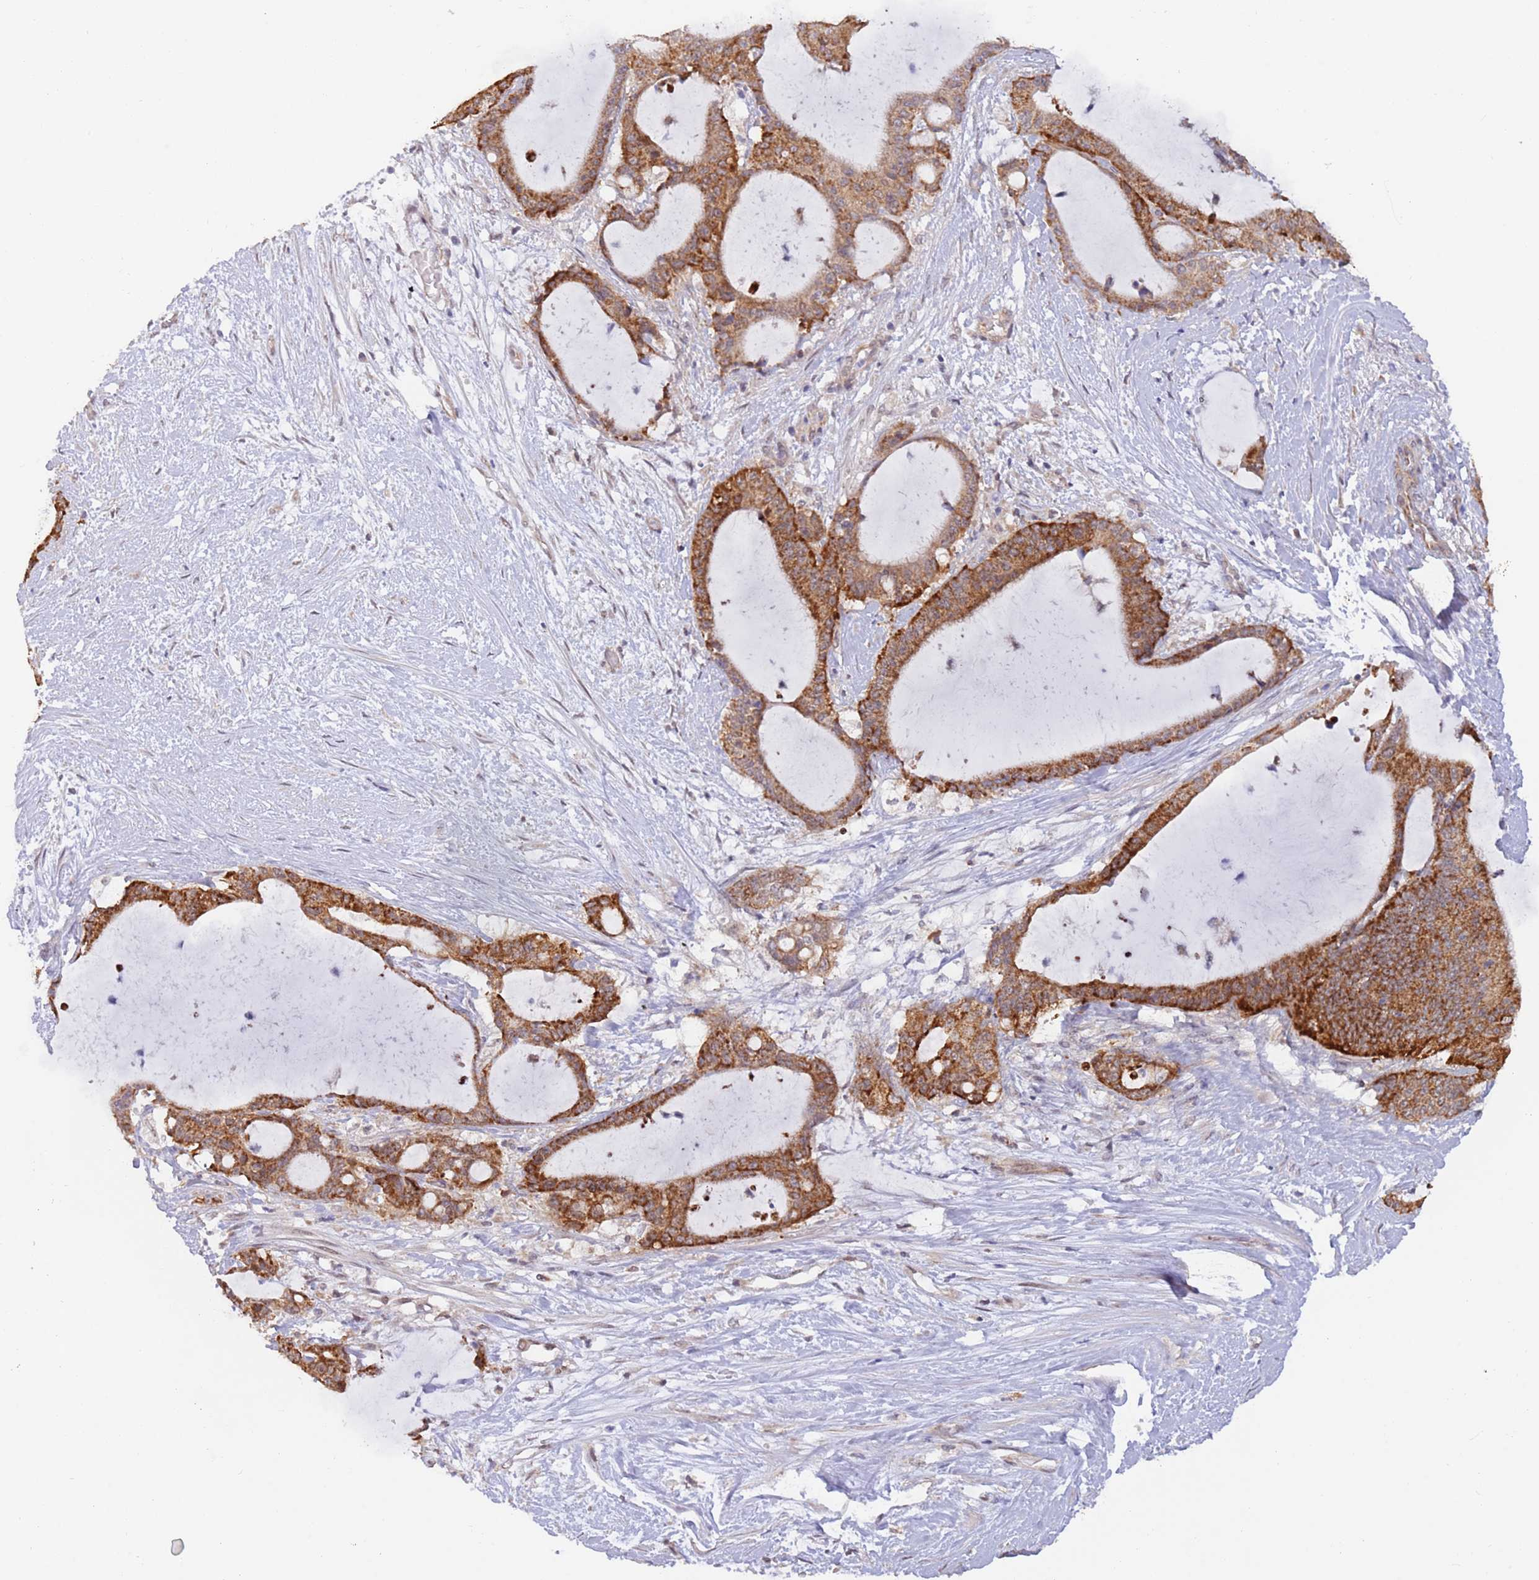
{"staining": {"intensity": "strong", "quantity": ">75%", "location": "cytoplasmic/membranous"}, "tissue": "liver cancer", "cell_type": "Tumor cells", "image_type": "cancer", "snomed": [{"axis": "morphology", "description": "Normal tissue, NOS"}, {"axis": "morphology", "description": "Cholangiocarcinoma"}, {"axis": "topography", "description": "Liver"}, {"axis": "topography", "description": "Peripheral nerve tissue"}], "caption": "This micrograph shows immunohistochemistry (IHC) staining of human cholangiocarcinoma (liver), with high strong cytoplasmic/membranous staining in about >75% of tumor cells.", "gene": "UQCC3", "patient": {"sex": "female", "age": 73}}